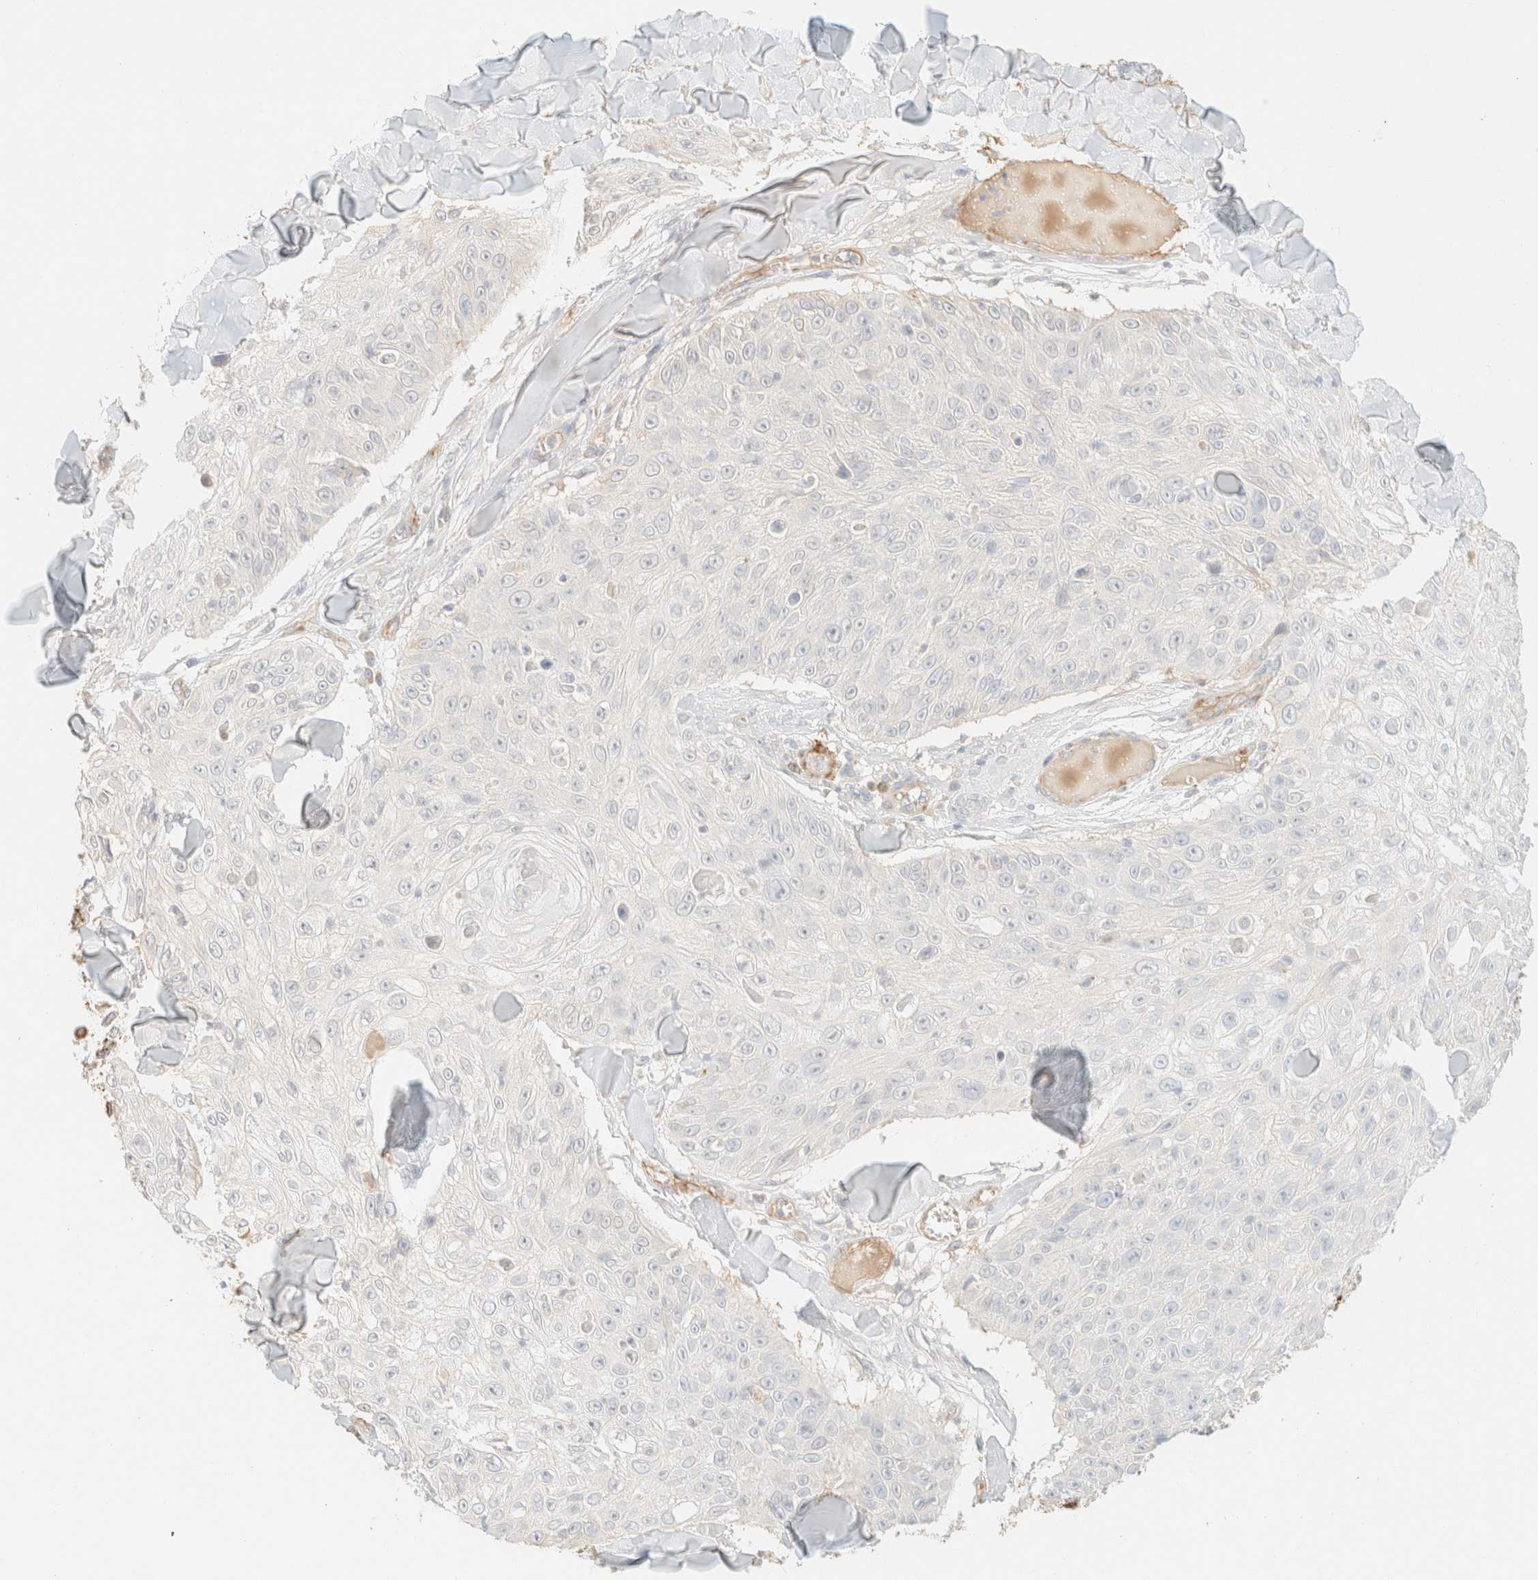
{"staining": {"intensity": "negative", "quantity": "none", "location": "none"}, "tissue": "skin cancer", "cell_type": "Tumor cells", "image_type": "cancer", "snomed": [{"axis": "morphology", "description": "Squamous cell carcinoma, NOS"}, {"axis": "topography", "description": "Skin"}], "caption": "DAB immunohistochemical staining of skin squamous cell carcinoma displays no significant staining in tumor cells. (DAB IHC with hematoxylin counter stain).", "gene": "SPARCL1", "patient": {"sex": "male", "age": 86}}